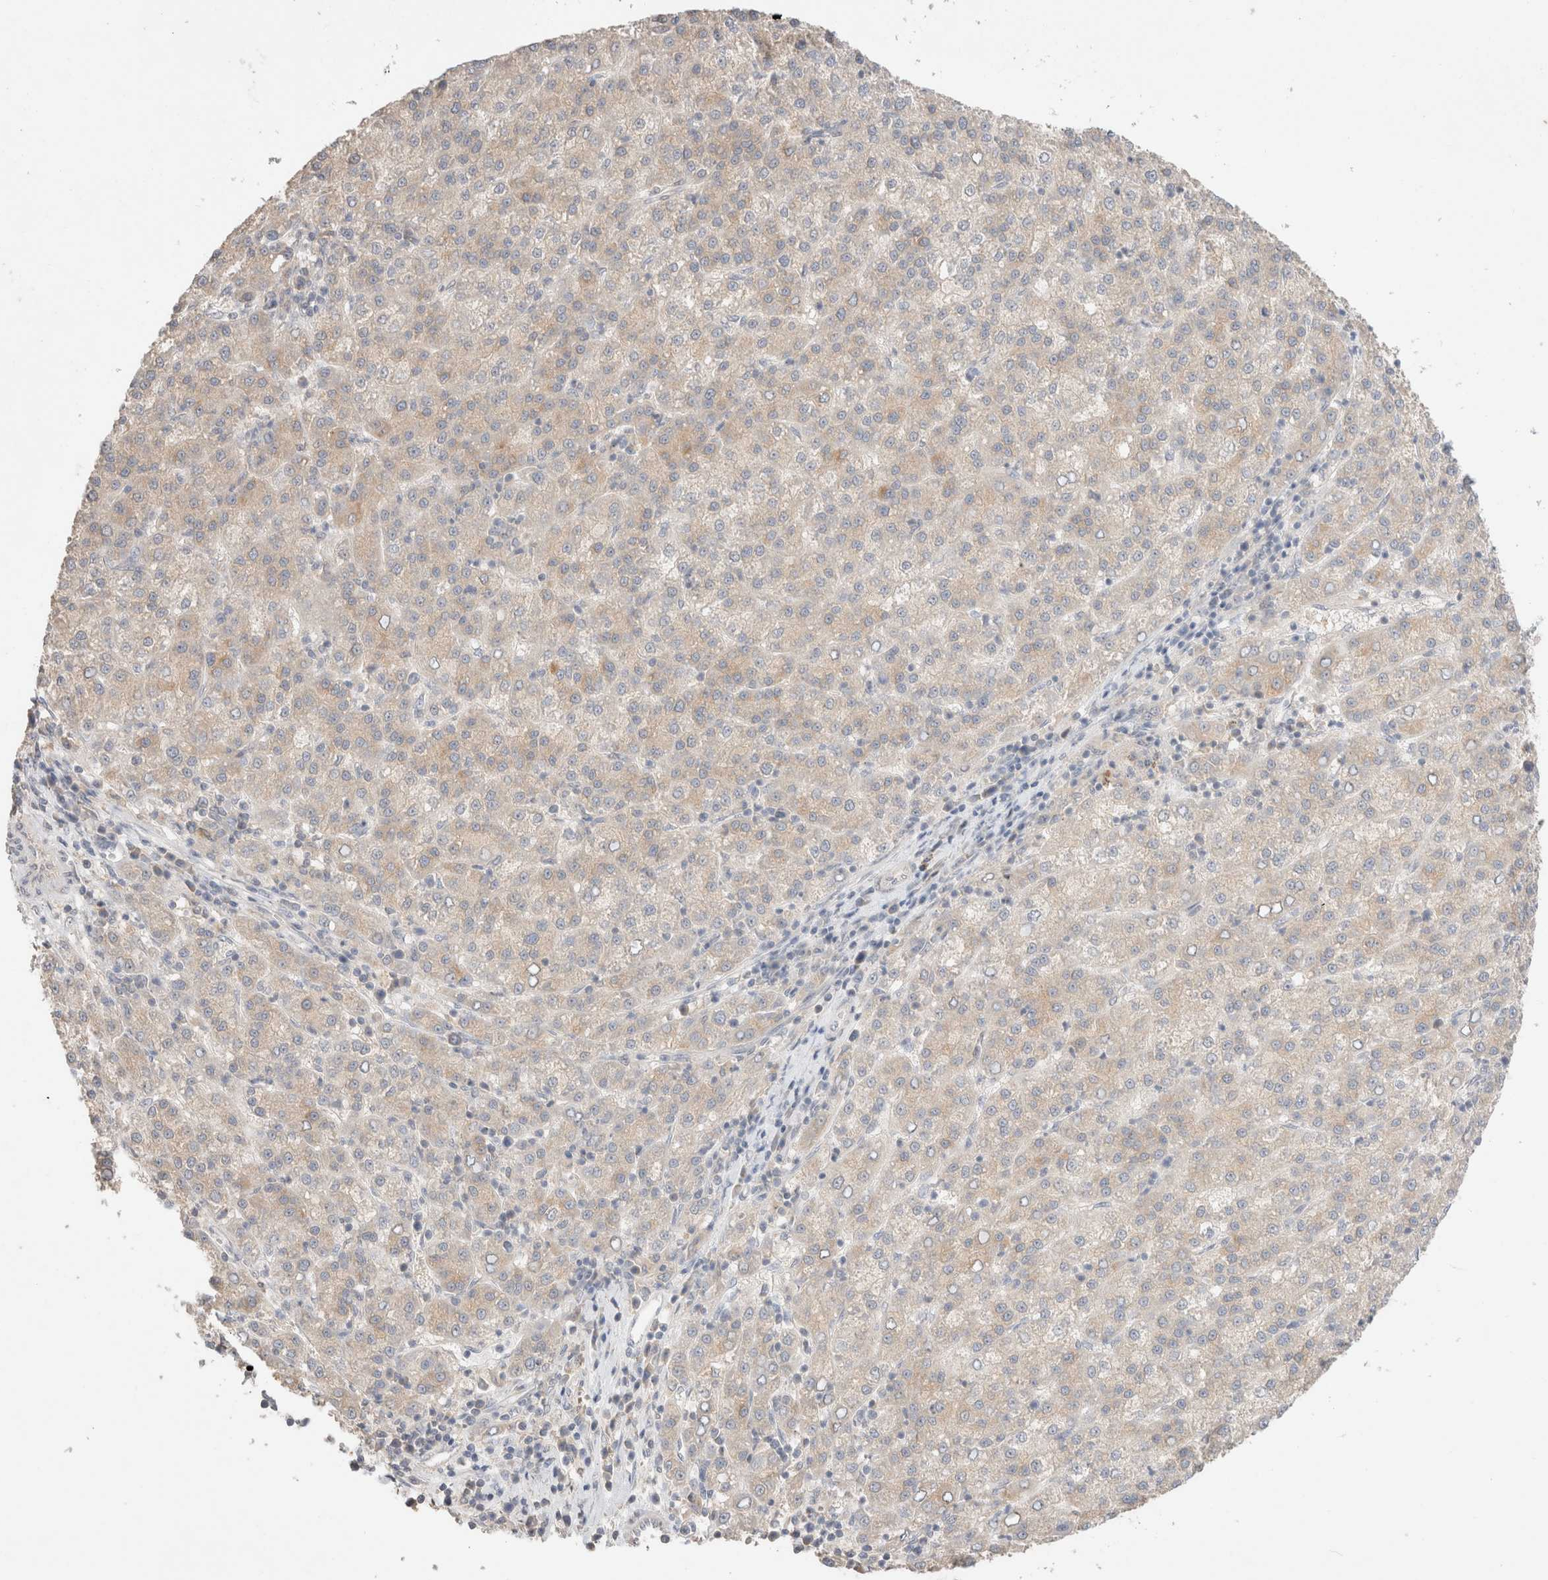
{"staining": {"intensity": "weak", "quantity": ">75%", "location": "cytoplasmic/membranous"}, "tissue": "liver cancer", "cell_type": "Tumor cells", "image_type": "cancer", "snomed": [{"axis": "morphology", "description": "Carcinoma, Hepatocellular, NOS"}, {"axis": "topography", "description": "Liver"}], "caption": "The micrograph displays a brown stain indicating the presence of a protein in the cytoplasmic/membranous of tumor cells in liver cancer (hepatocellular carcinoma).", "gene": "TRIM41", "patient": {"sex": "female", "age": 58}}